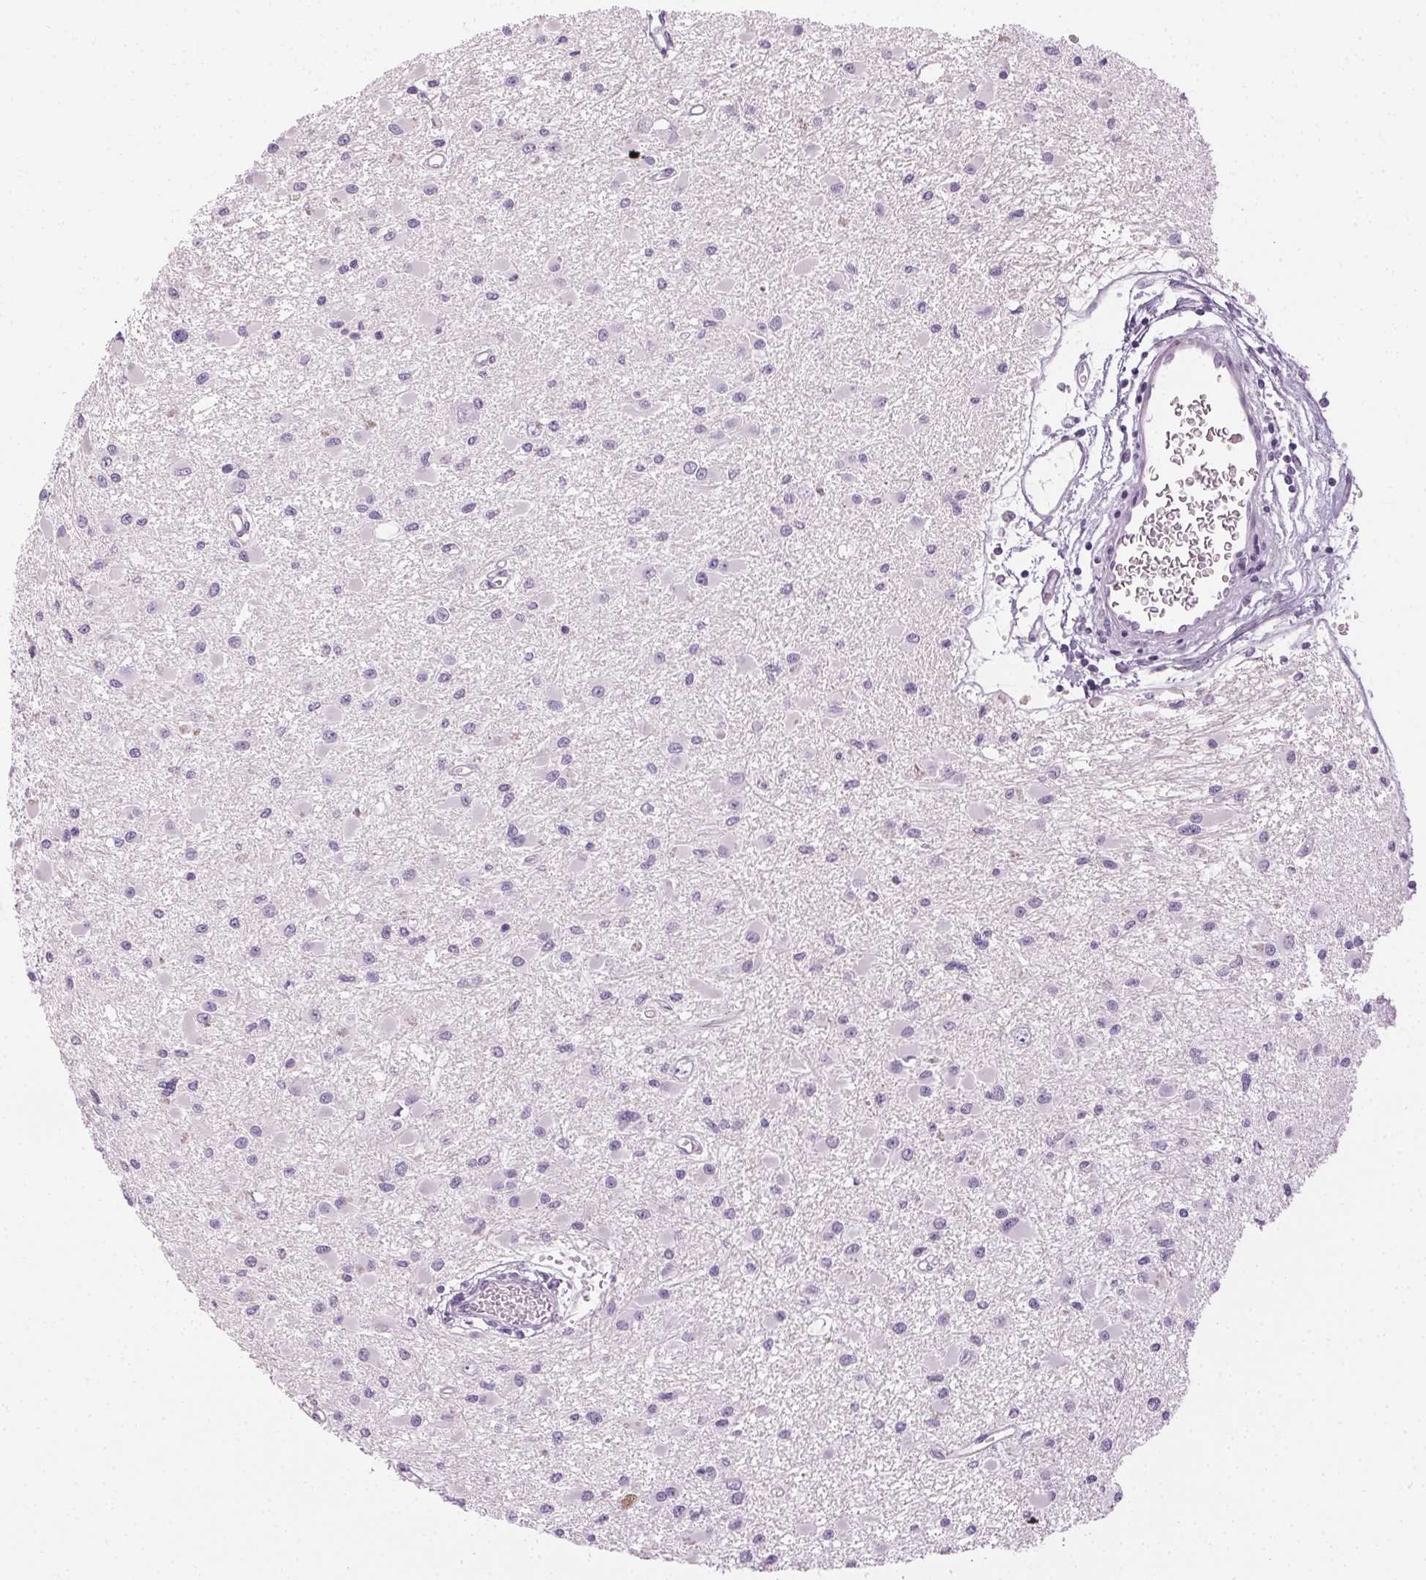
{"staining": {"intensity": "negative", "quantity": "none", "location": "none"}, "tissue": "glioma", "cell_type": "Tumor cells", "image_type": "cancer", "snomed": [{"axis": "morphology", "description": "Glioma, malignant, High grade"}, {"axis": "topography", "description": "Brain"}], "caption": "Tumor cells show no significant positivity in malignant high-grade glioma.", "gene": "MPO", "patient": {"sex": "male", "age": 54}}